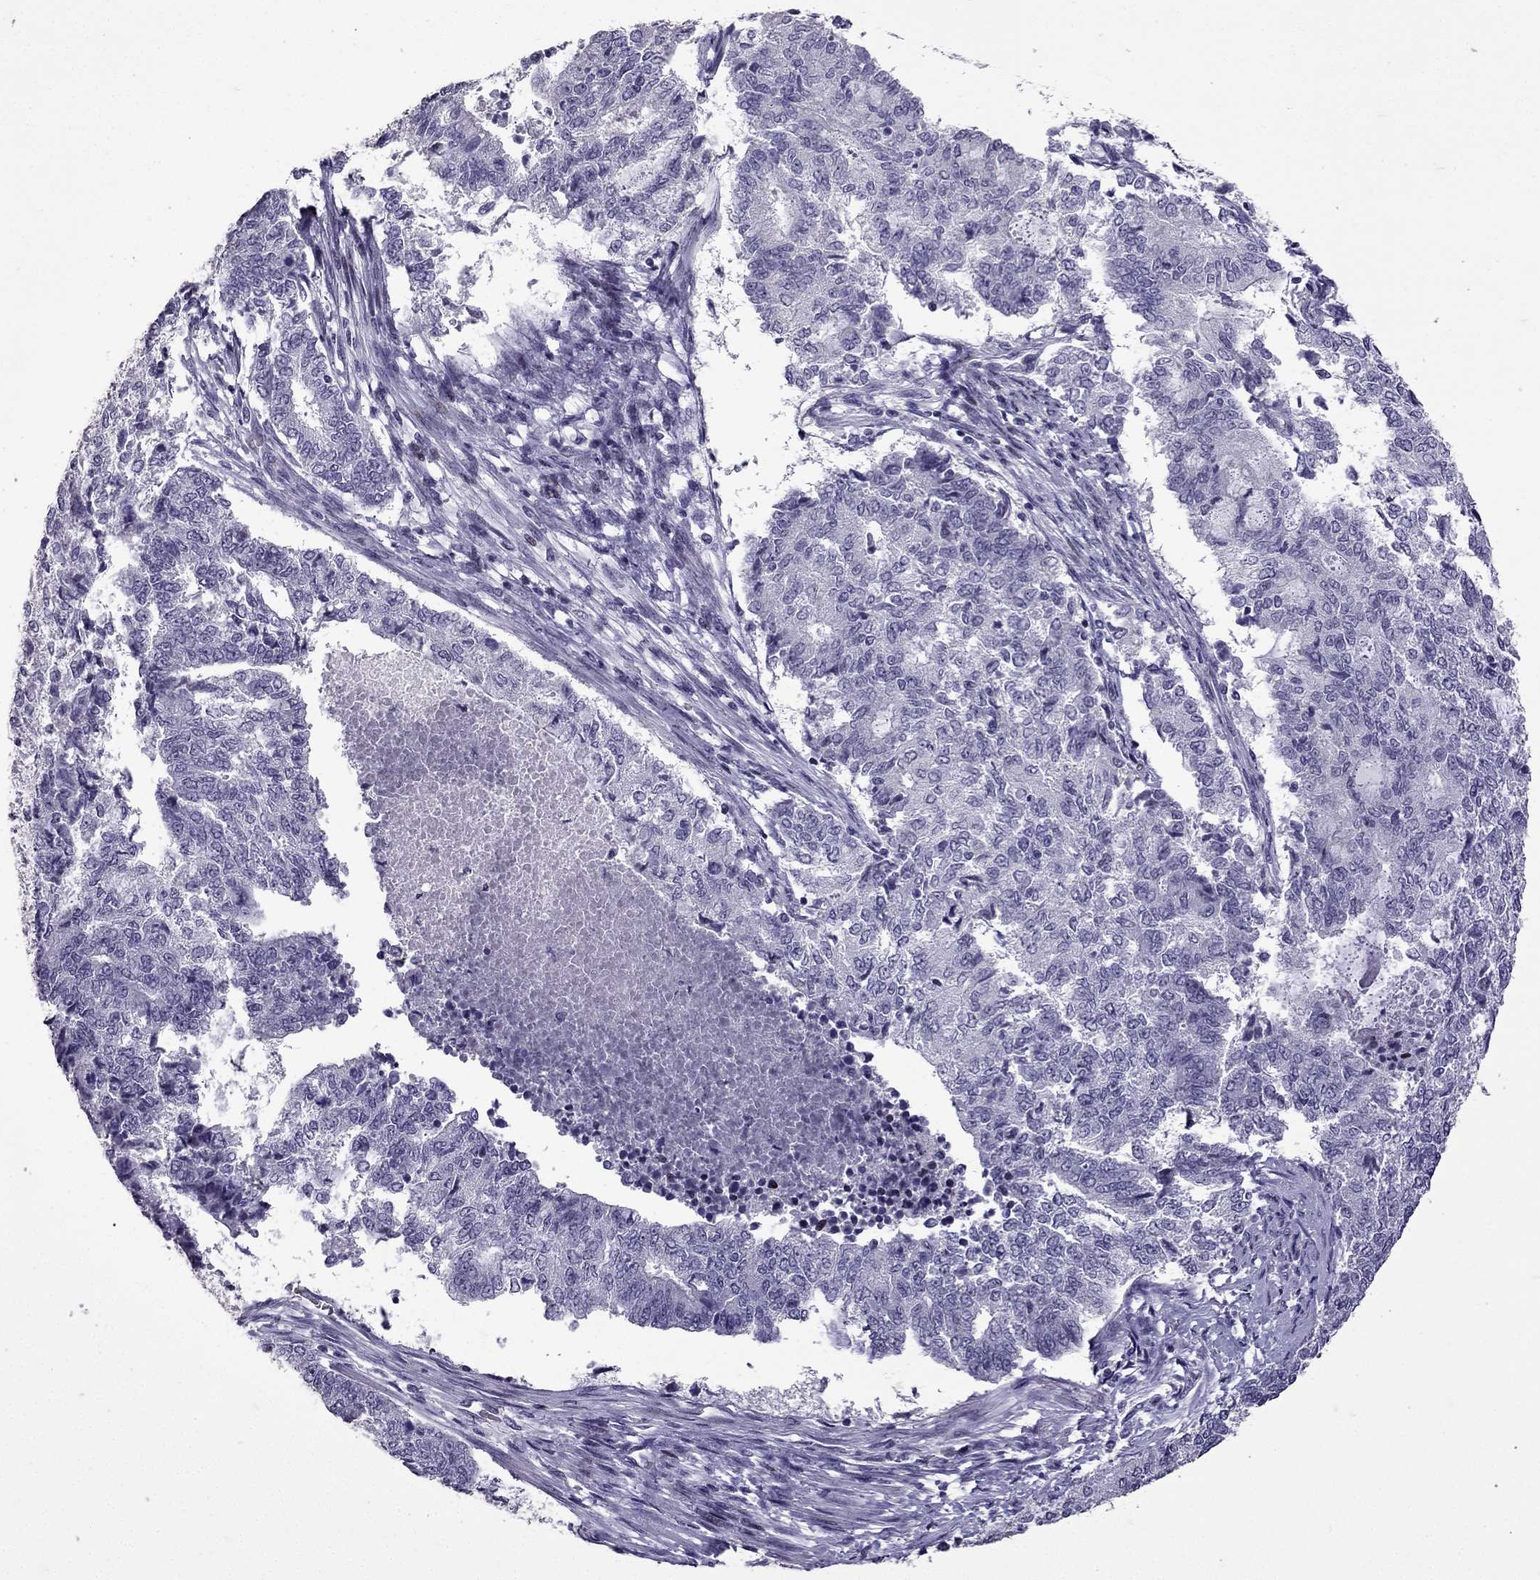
{"staining": {"intensity": "negative", "quantity": "none", "location": "none"}, "tissue": "endometrial cancer", "cell_type": "Tumor cells", "image_type": "cancer", "snomed": [{"axis": "morphology", "description": "Adenocarcinoma, NOS"}, {"axis": "topography", "description": "Endometrium"}], "caption": "The photomicrograph exhibits no staining of tumor cells in endometrial adenocarcinoma.", "gene": "TTN", "patient": {"sex": "female", "age": 65}}